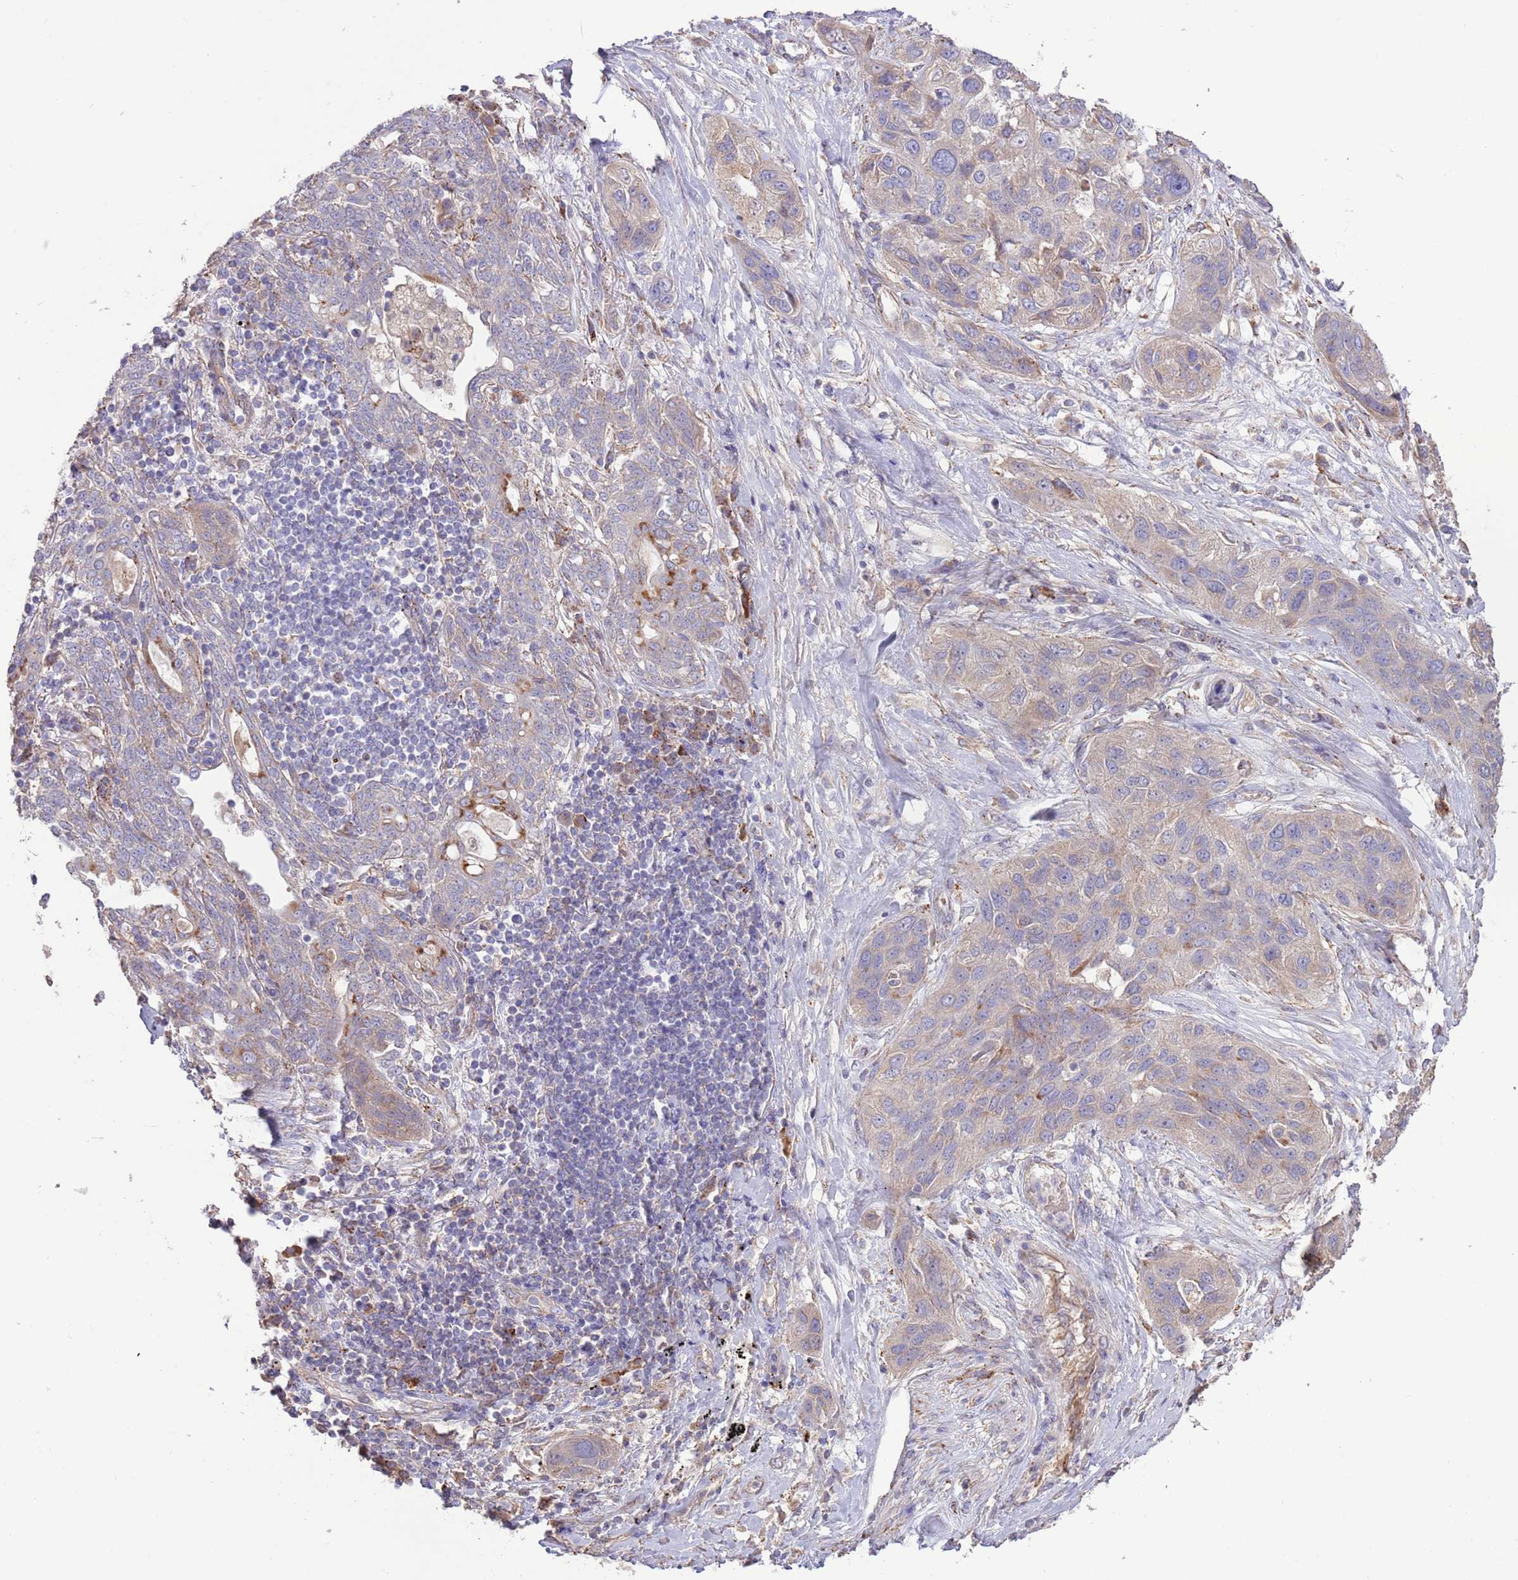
{"staining": {"intensity": "weak", "quantity": "25%-75%", "location": "cytoplasmic/membranous"}, "tissue": "lung cancer", "cell_type": "Tumor cells", "image_type": "cancer", "snomed": [{"axis": "morphology", "description": "Squamous cell carcinoma, NOS"}, {"axis": "topography", "description": "Lung"}], "caption": "IHC photomicrograph of neoplastic tissue: human squamous cell carcinoma (lung) stained using immunohistochemistry (IHC) displays low levels of weak protein expression localized specifically in the cytoplasmic/membranous of tumor cells, appearing as a cytoplasmic/membranous brown color.", "gene": "DOCK6", "patient": {"sex": "female", "age": 70}}